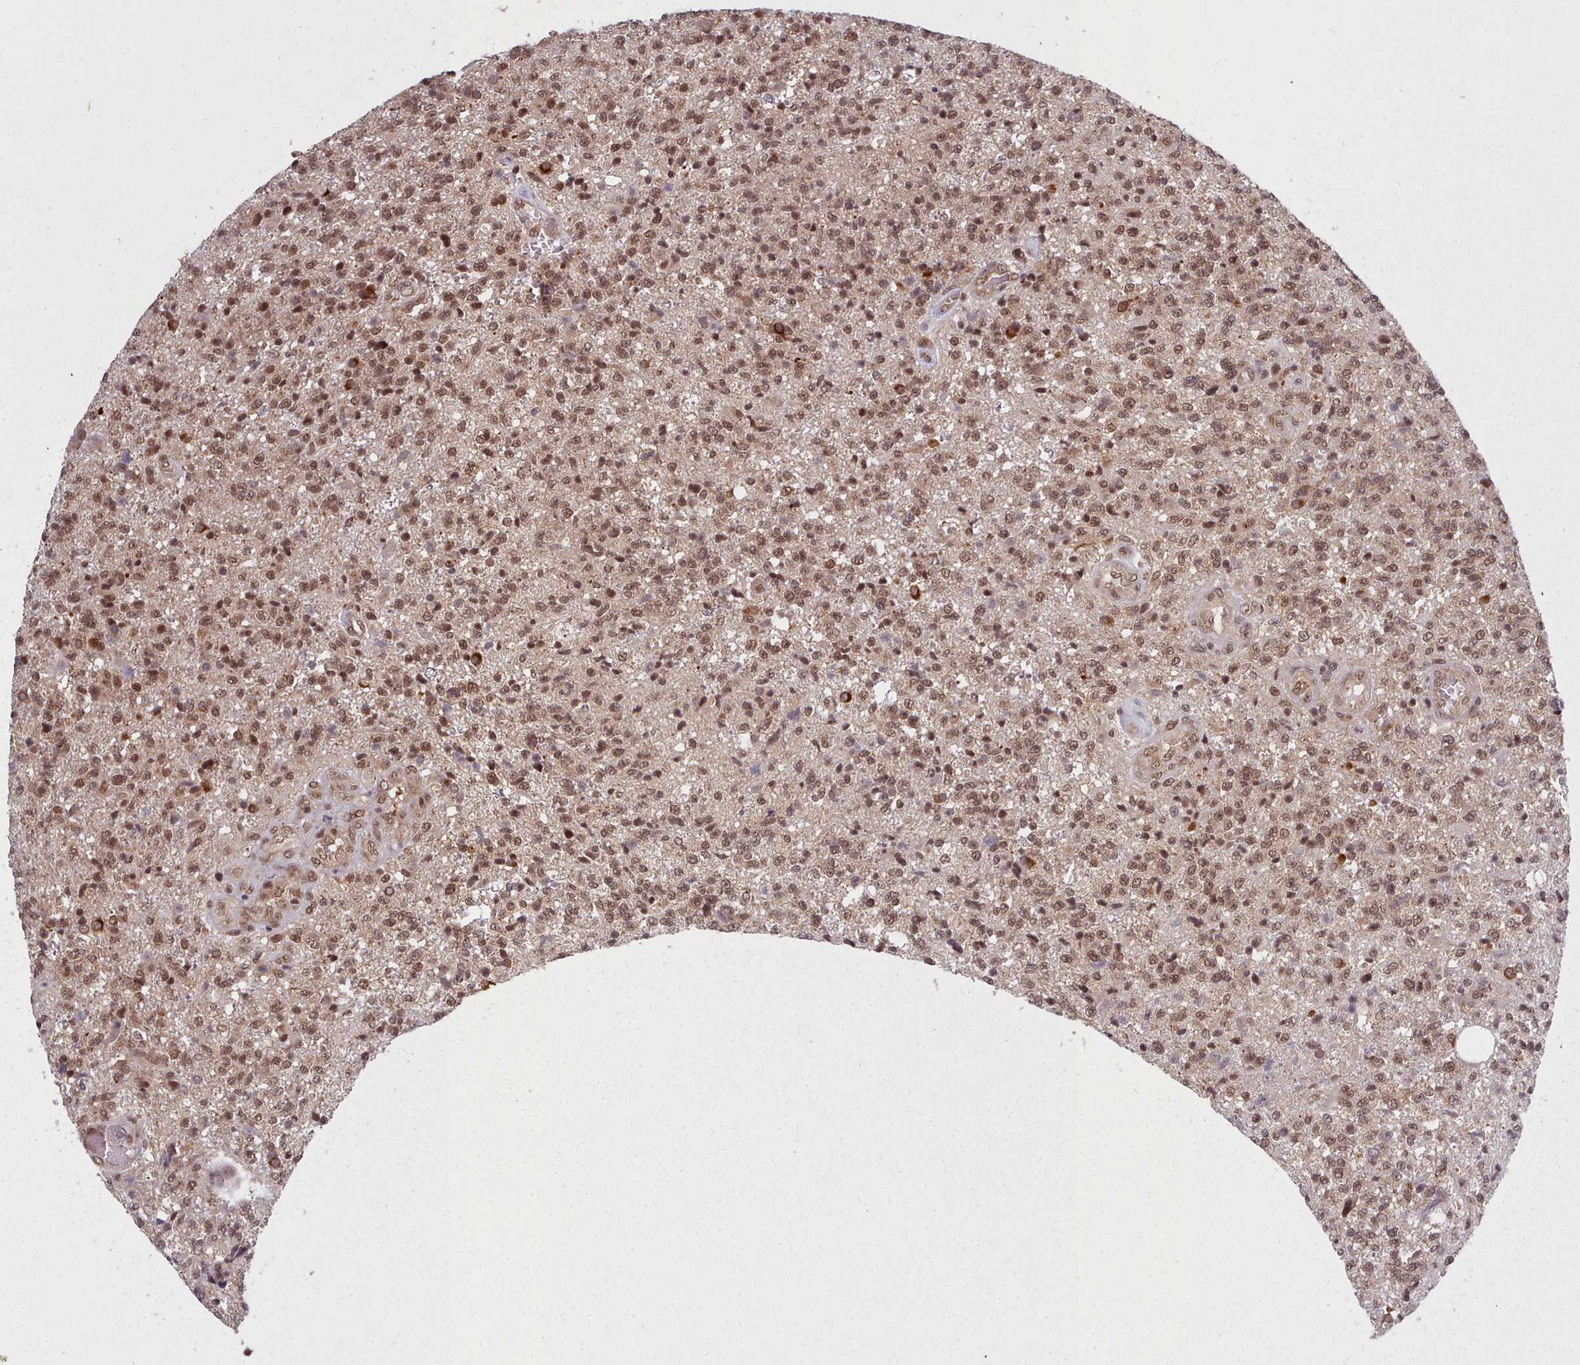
{"staining": {"intensity": "moderate", "quantity": ">75%", "location": "nuclear"}, "tissue": "glioma", "cell_type": "Tumor cells", "image_type": "cancer", "snomed": [{"axis": "morphology", "description": "Glioma, malignant, High grade"}, {"axis": "topography", "description": "Brain"}], "caption": "Immunohistochemical staining of malignant glioma (high-grade) reveals medium levels of moderate nuclear protein positivity in approximately >75% of tumor cells.", "gene": "DHX8", "patient": {"sex": "male", "age": 56}}